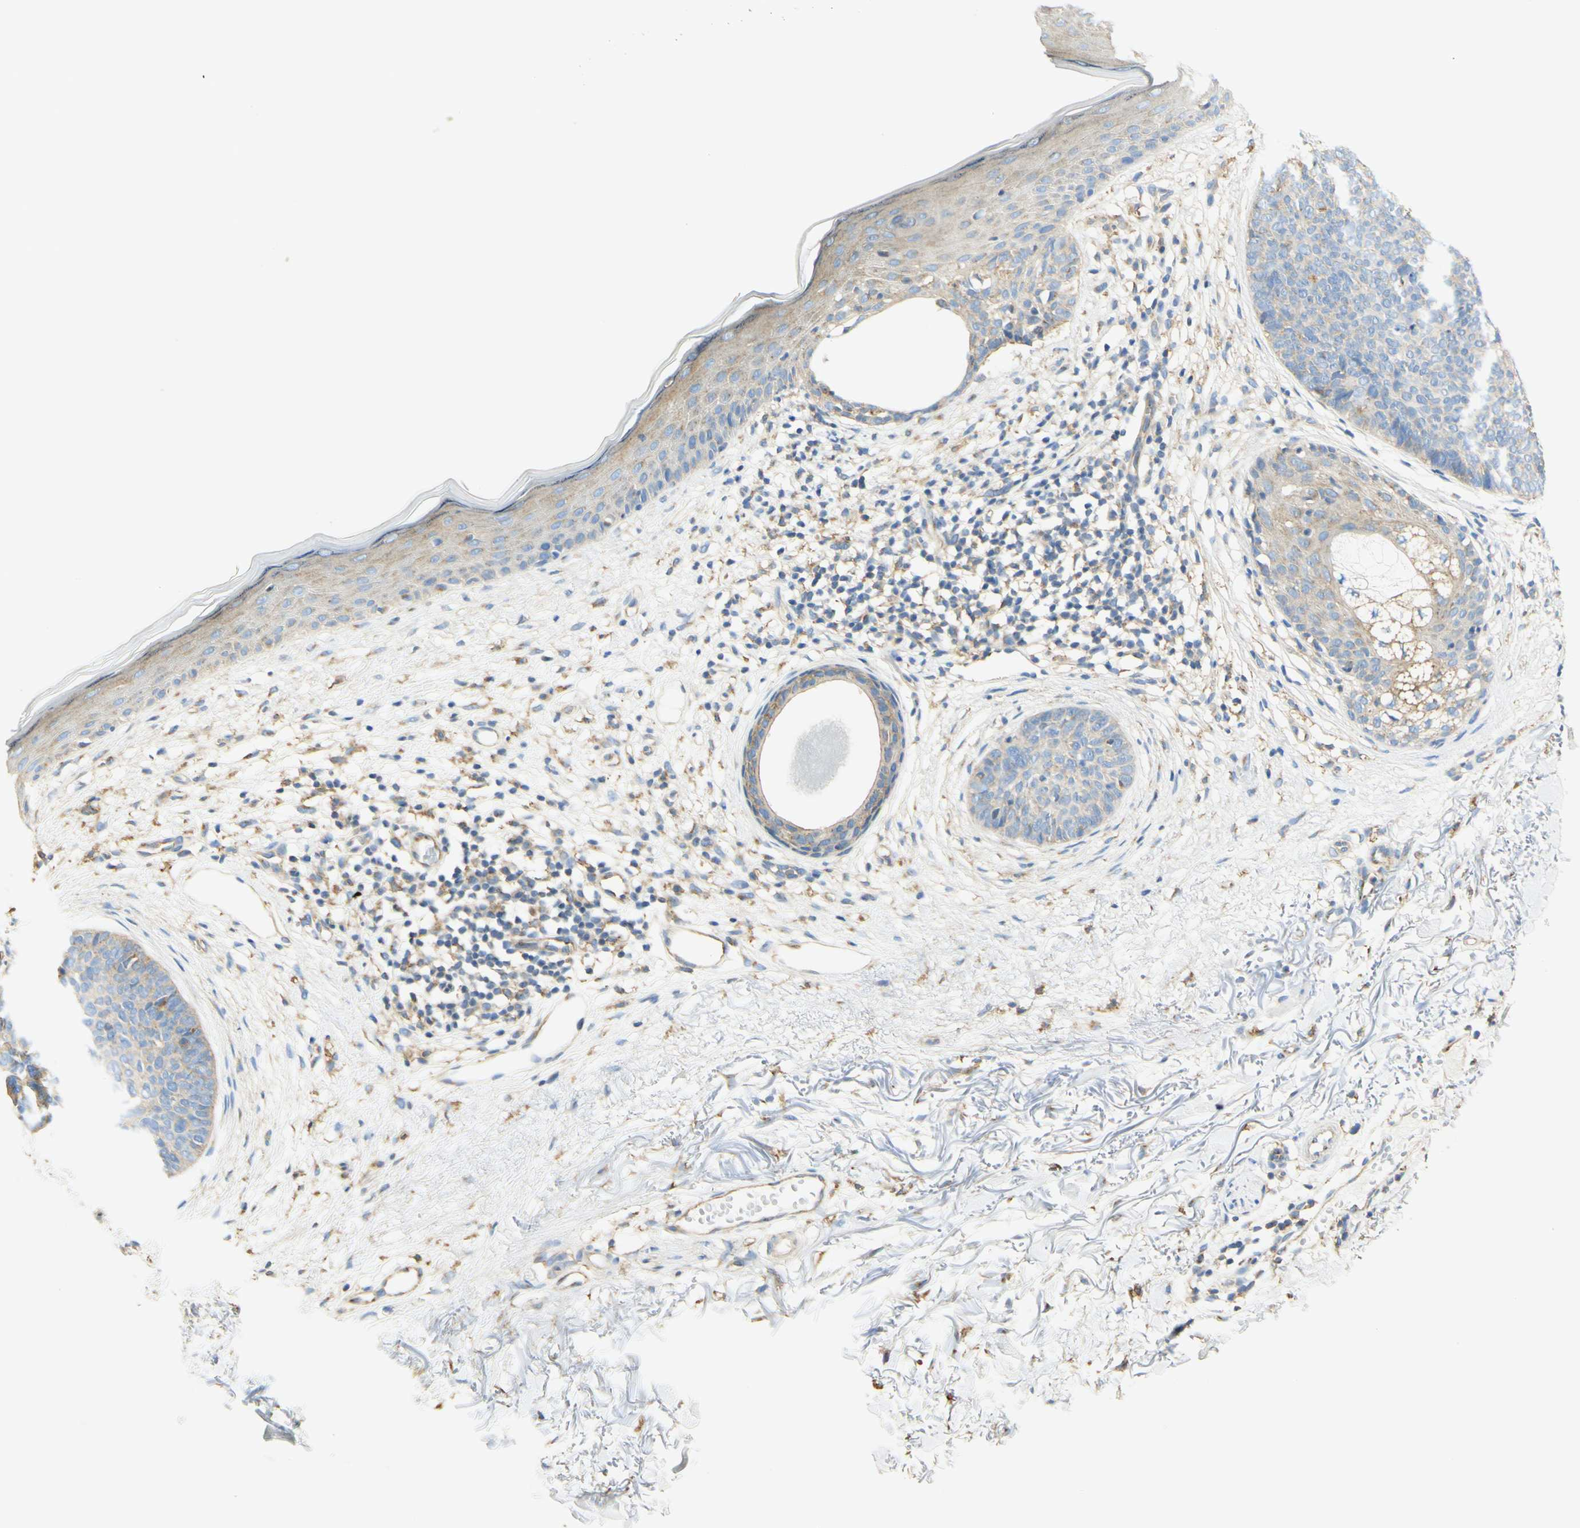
{"staining": {"intensity": "negative", "quantity": "none", "location": "none"}, "tissue": "skin cancer", "cell_type": "Tumor cells", "image_type": "cancer", "snomed": [{"axis": "morphology", "description": "Basal cell carcinoma"}, {"axis": "topography", "description": "Skin"}], "caption": "Tumor cells show no significant expression in skin basal cell carcinoma. (Stains: DAB (3,3'-diaminobenzidine) IHC with hematoxylin counter stain, Microscopy: brightfield microscopy at high magnification).", "gene": "CLTC", "patient": {"sex": "female", "age": 70}}